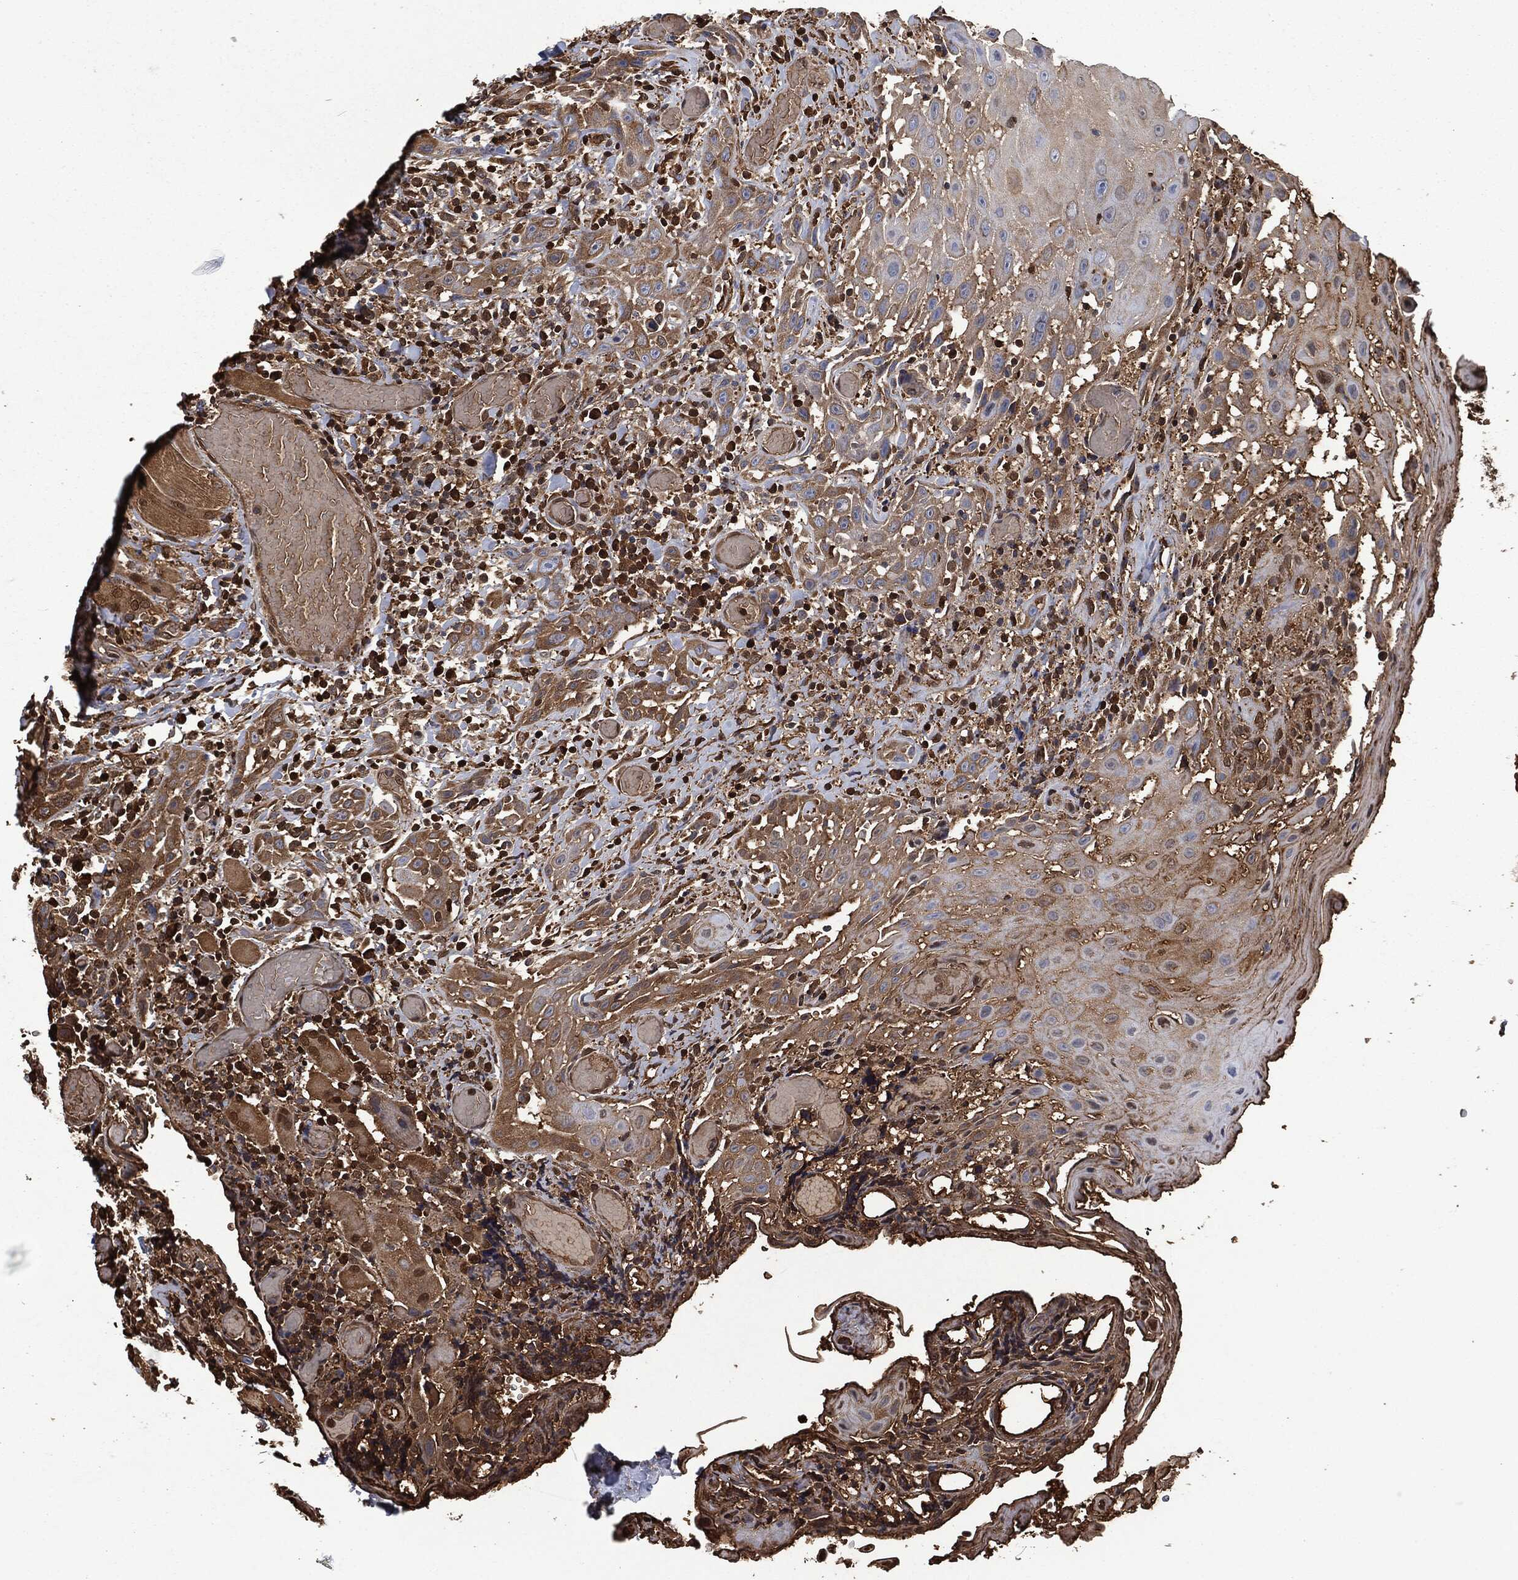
{"staining": {"intensity": "moderate", "quantity": "25%-75%", "location": "cytoplasmic/membranous"}, "tissue": "head and neck cancer", "cell_type": "Tumor cells", "image_type": "cancer", "snomed": [{"axis": "morphology", "description": "Normal tissue, NOS"}, {"axis": "morphology", "description": "Squamous cell carcinoma, NOS"}, {"axis": "topography", "description": "Oral tissue"}, {"axis": "topography", "description": "Head-Neck"}], "caption": "Tumor cells display medium levels of moderate cytoplasmic/membranous staining in about 25%-75% of cells in squamous cell carcinoma (head and neck).", "gene": "PRDX4", "patient": {"sex": "male", "age": 71}}